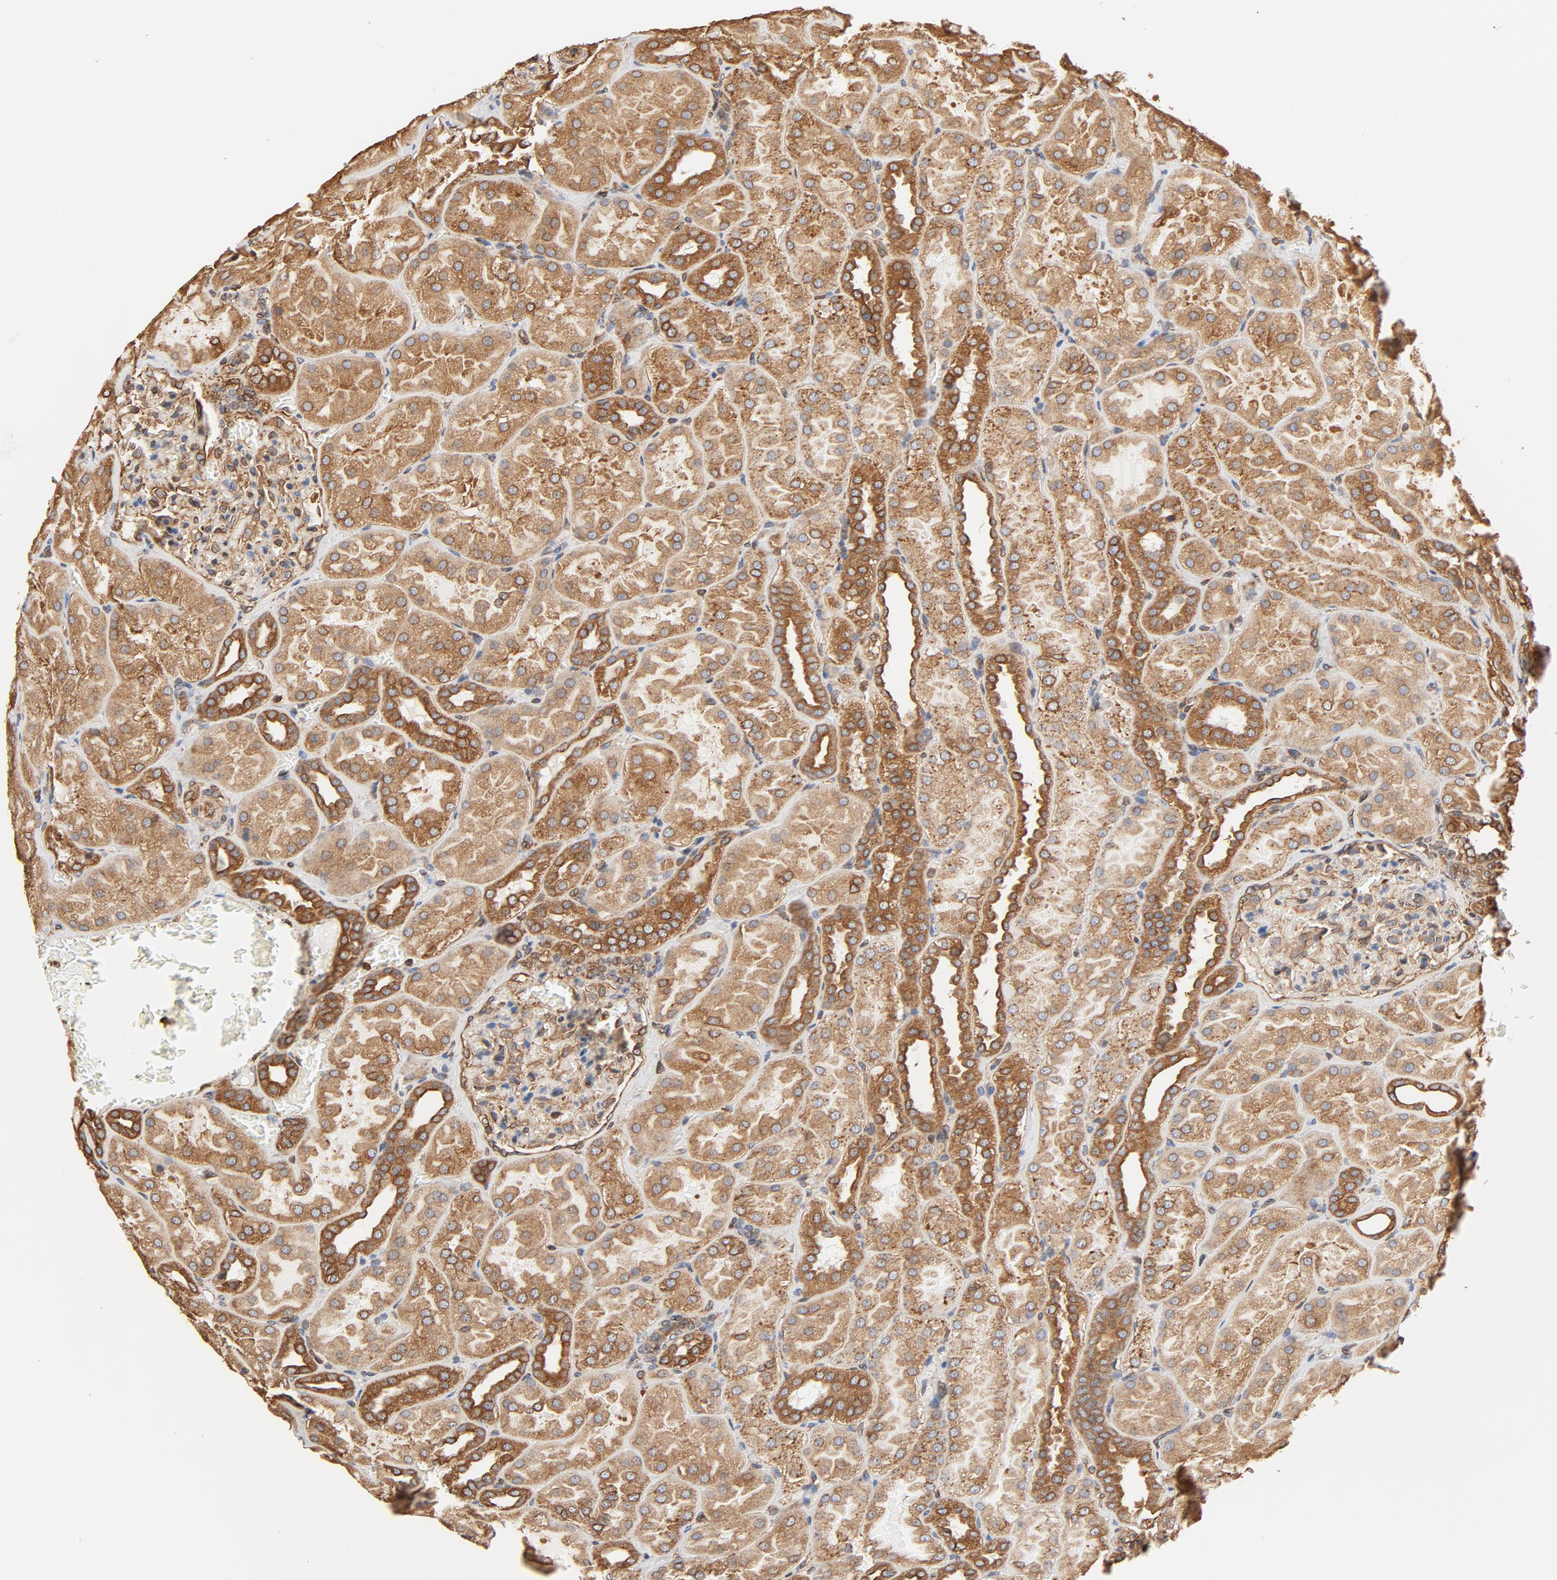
{"staining": {"intensity": "moderate", "quantity": ">75%", "location": "cytoplasmic/membranous"}, "tissue": "kidney", "cell_type": "Cells in glomeruli", "image_type": "normal", "snomed": [{"axis": "morphology", "description": "Normal tissue, NOS"}, {"axis": "topography", "description": "Kidney"}], "caption": "DAB (3,3'-diaminobenzidine) immunohistochemical staining of normal human kidney demonstrates moderate cytoplasmic/membranous protein expression in approximately >75% of cells in glomeruli. The staining was performed using DAB (3,3'-diaminobenzidine), with brown indicating positive protein expression. Nuclei are stained blue with hematoxylin.", "gene": "BCAP31", "patient": {"sex": "male", "age": 28}}